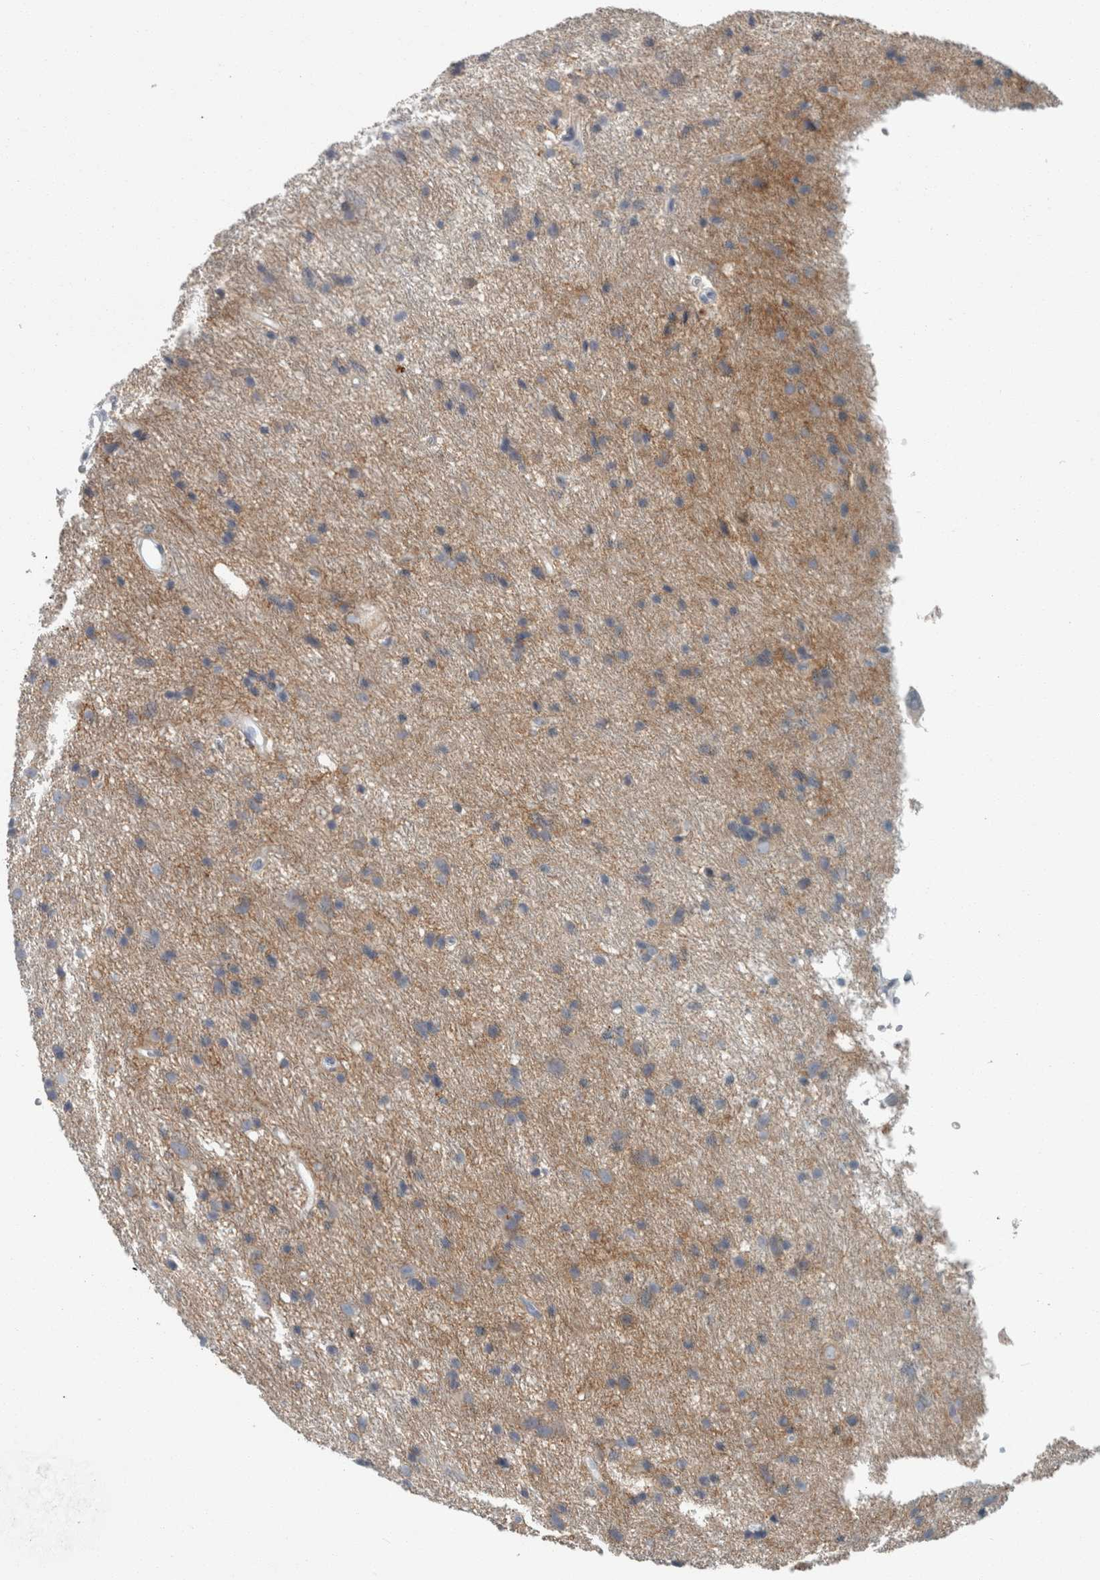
{"staining": {"intensity": "weak", "quantity": "25%-75%", "location": "cytoplasmic/membranous"}, "tissue": "glioma", "cell_type": "Tumor cells", "image_type": "cancer", "snomed": [{"axis": "morphology", "description": "Glioma, malignant, Low grade"}, {"axis": "topography", "description": "Brain"}], "caption": "An immunohistochemistry histopathology image of tumor tissue is shown. Protein staining in brown labels weak cytoplasmic/membranous positivity in malignant glioma (low-grade) within tumor cells.", "gene": "CHL1", "patient": {"sex": "male", "age": 77}}